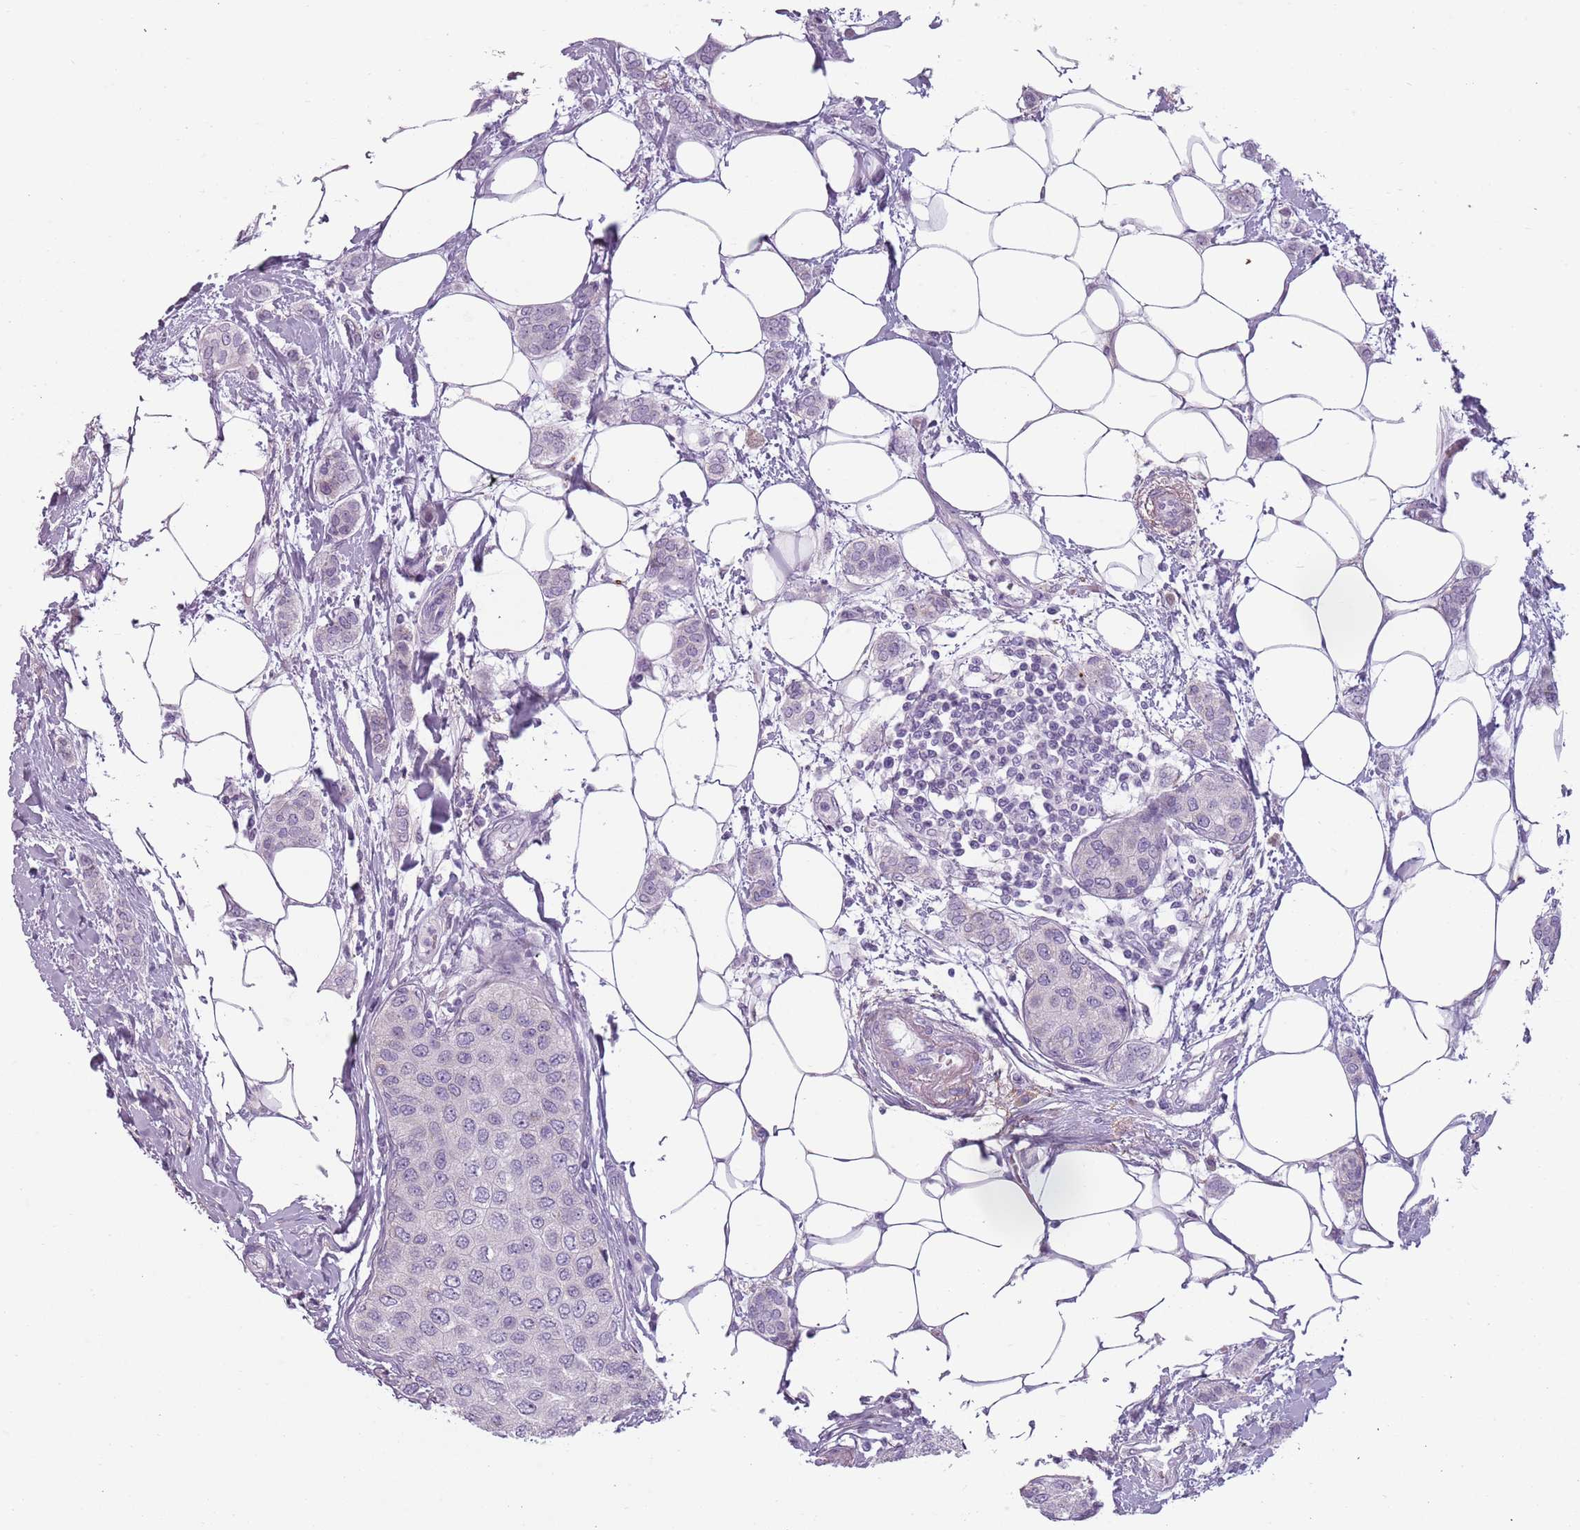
{"staining": {"intensity": "negative", "quantity": "none", "location": "none"}, "tissue": "breast cancer", "cell_type": "Tumor cells", "image_type": "cancer", "snomed": [{"axis": "morphology", "description": "Duct carcinoma"}, {"axis": "topography", "description": "Breast"}], "caption": "This is an immunohistochemistry histopathology image of breast cancer (invasive ductal carcinoma). There is no expression in tumor cells.", "gene": "MEGF8", "patient": {"sex": "female", "age": 72}}